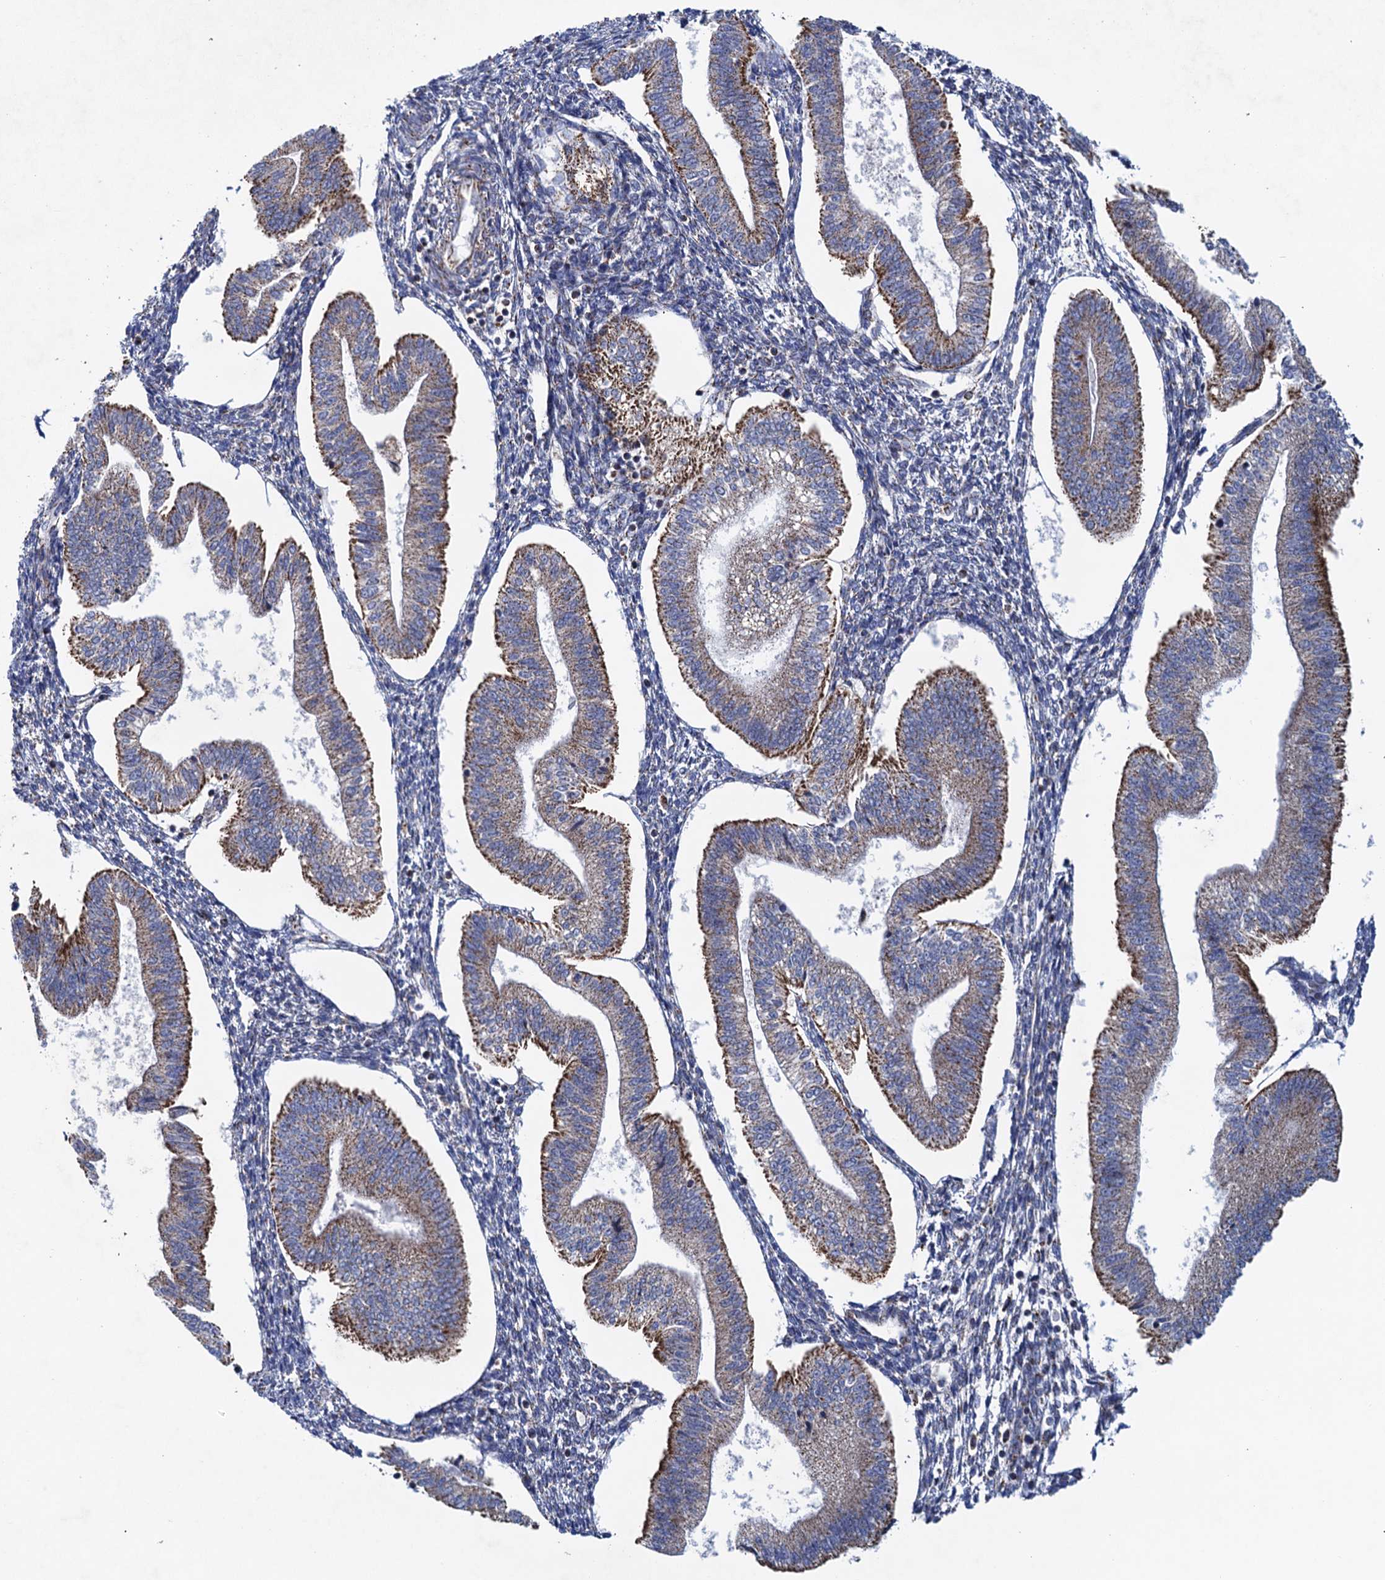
{"staining": {"intensity": "moderate", "quantity": "25%-75%", "location": "cytoplasmic/membranous"}, "tissue": "endometrium", "cell_type": "Cells in endometrial stroma", "image_type": "normal", "snomed": [{"axis": "morphology", "description": "Normal tissue, NOS"}, {"axis": "topography", "description": "Endometrium"}], "caption": "The micrograph shows staining of normal endometrium, revealing moderate cytoplasmic/membranous protein positivity (brown color) within cells in endometrial stroma. The staining was performed using DAB to visualize the protein expression in brown, while the nuclei were stained in blue with hematoxylin (Magnification: 20x).", "gene": "GTPBP3", "patient": {"sex": "female", "age": 34}}